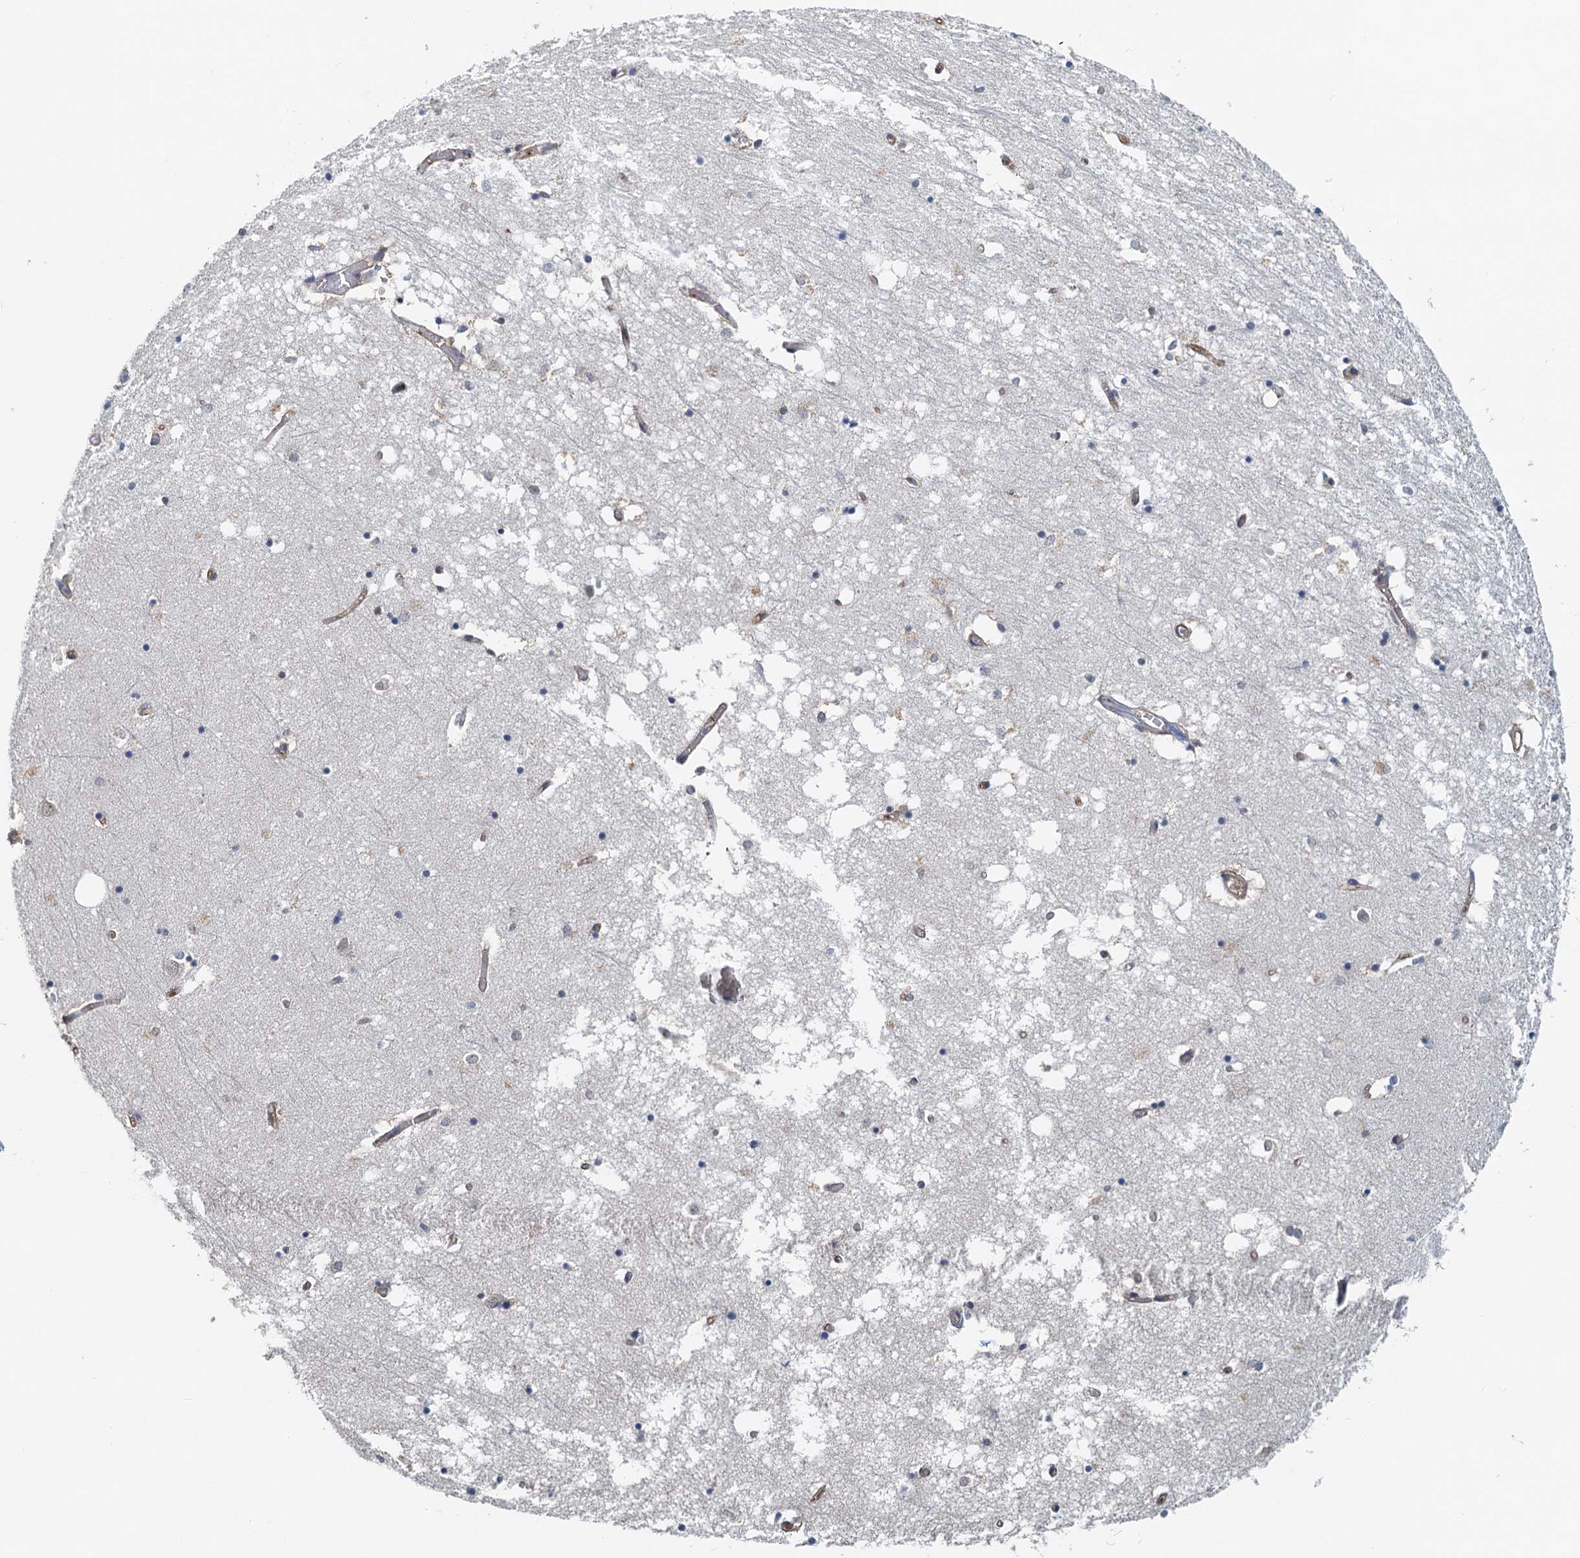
{"staining": {"intensity": "negative", "quantity": "none", "location": "none"}, "tissue": "hippocampus", "cell_type": "Glial cells", "image_type": "normal", "snomed": [{"axis": "morphology", "description": "Normal tissue, NOS"}, {"axis": "topography", "description": "Hippocampus"}], "caption": "An immunohistochemistry histopathology image of benign hippocampus is shown. There is no staining in glial cells of hippocampus. (Brightfield microscopy of DAB (3,3'-diaminobenzidine) IHC at high magnification).", "gene": "SPINDOC", "patient": {"sex": "male", "age": 70}}